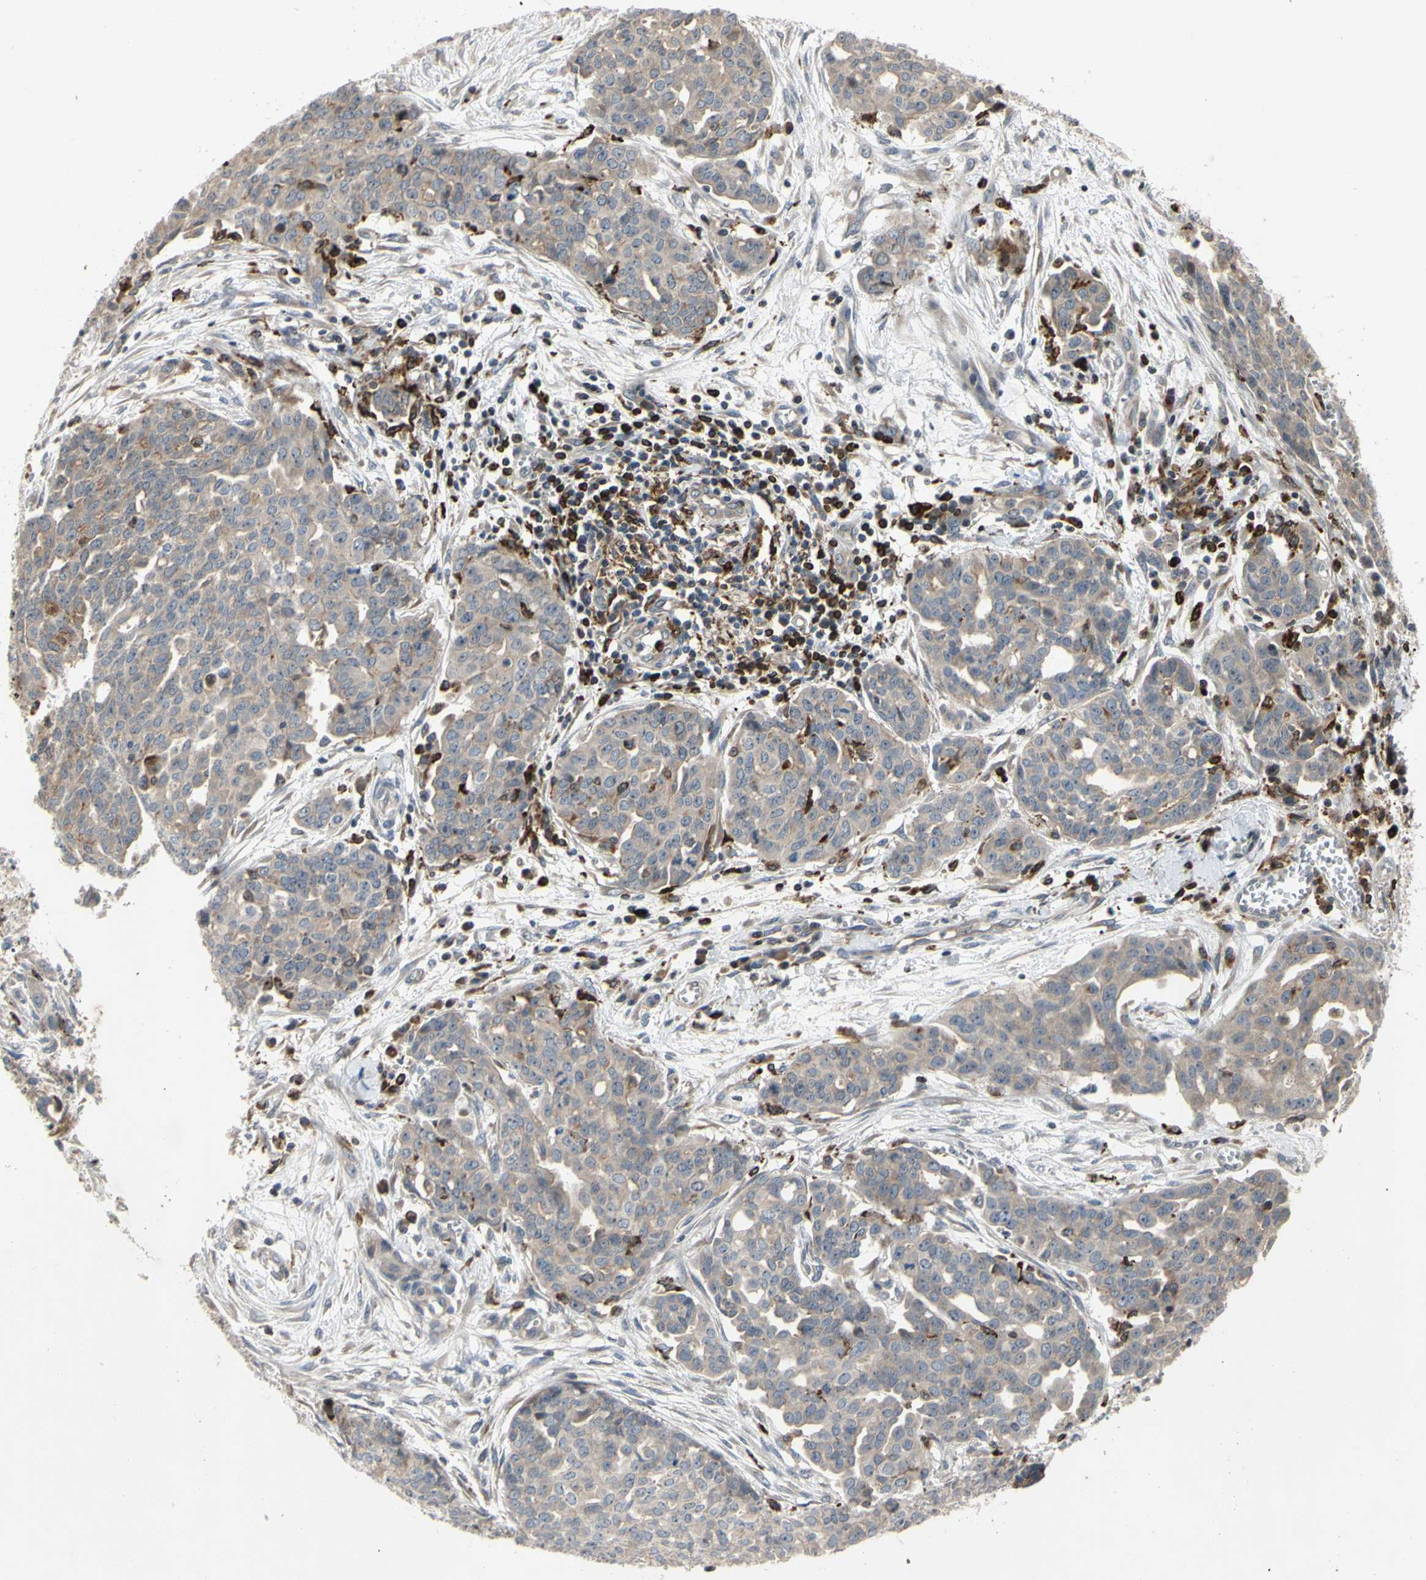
{"staining": {"intensity": "weak", "quantity": "25%-75%", "location": "cytoplasmic/membranous"}, "tissue": "ovarian cancer", "cell_type": "Tumor cells", "image_type": "cancer", "snomed": [{"axis": "morphology", "description": "Cystadenocarcinoma, serous, NOS"}, {"axis": "topography", "description": "Soft tissue"}, {"axis": "topography", "description": "Ovary"}], "caption": "Weak cytoplasmic/membranous expression for a protein is identified in about 25%-75% of tumor cells of ovarian cancer using IHC.", "gene": "PLXNA2", "patient": {"sex": "female", "age": 57}}